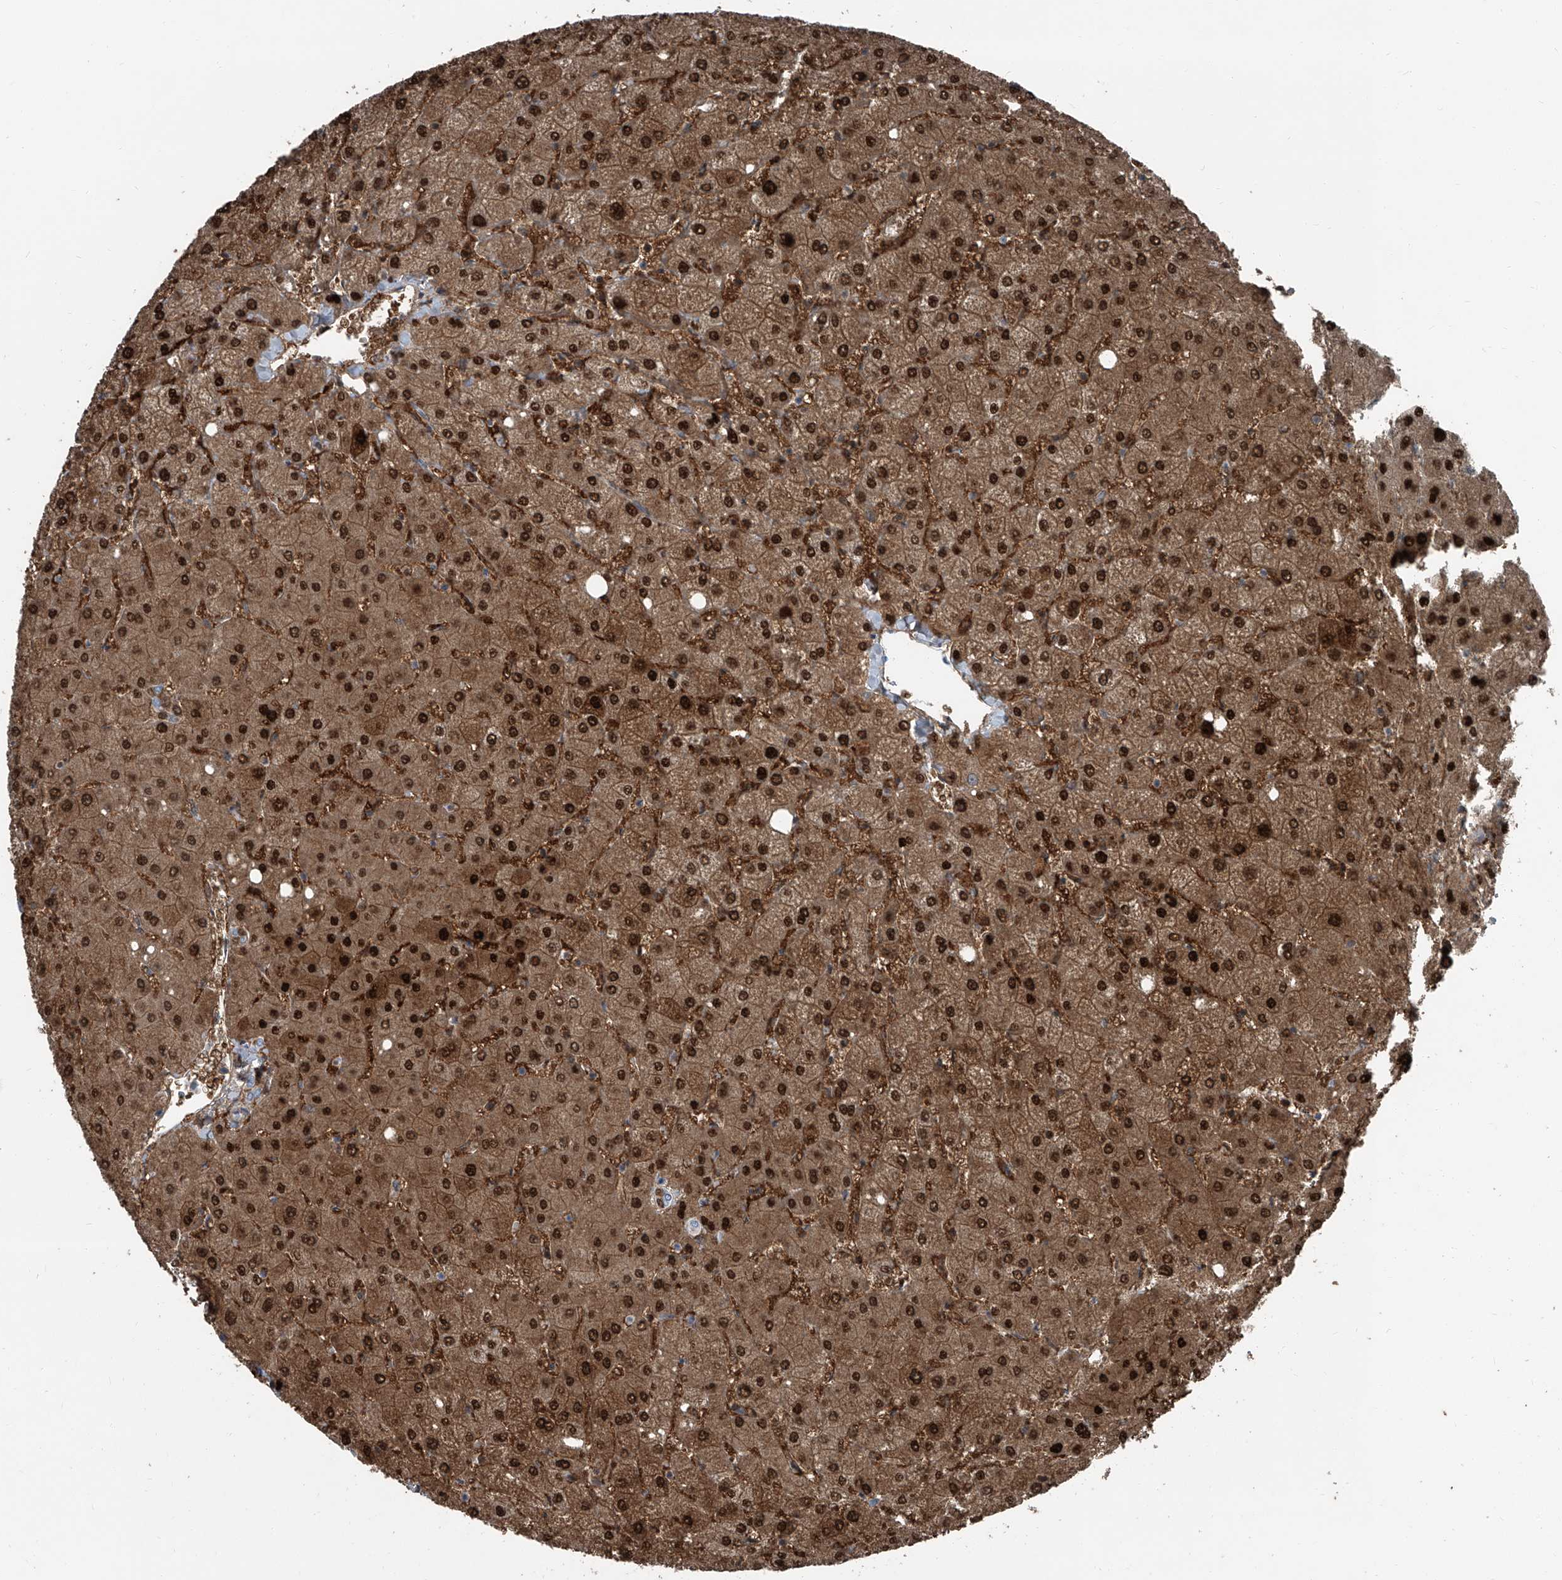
{"staining": {"intensity": "weak", "quantity": "<25%", "location": "cytoplasmic/membranous"}, "tissue": "liver", "cell_type": "Cholangiocytes", "image_type": "normal", "snomed": [{"axis": "morphology", "description": "Normal tissue, NOS"}, {"axis": "topography", "description": "Liver"}], "caption": "Liver stained for a protein using immunohistochemistry demonstrates no expression cholangiocytes.", "gene": "RGN", "patient": {"sex": "female", "age": 54}}